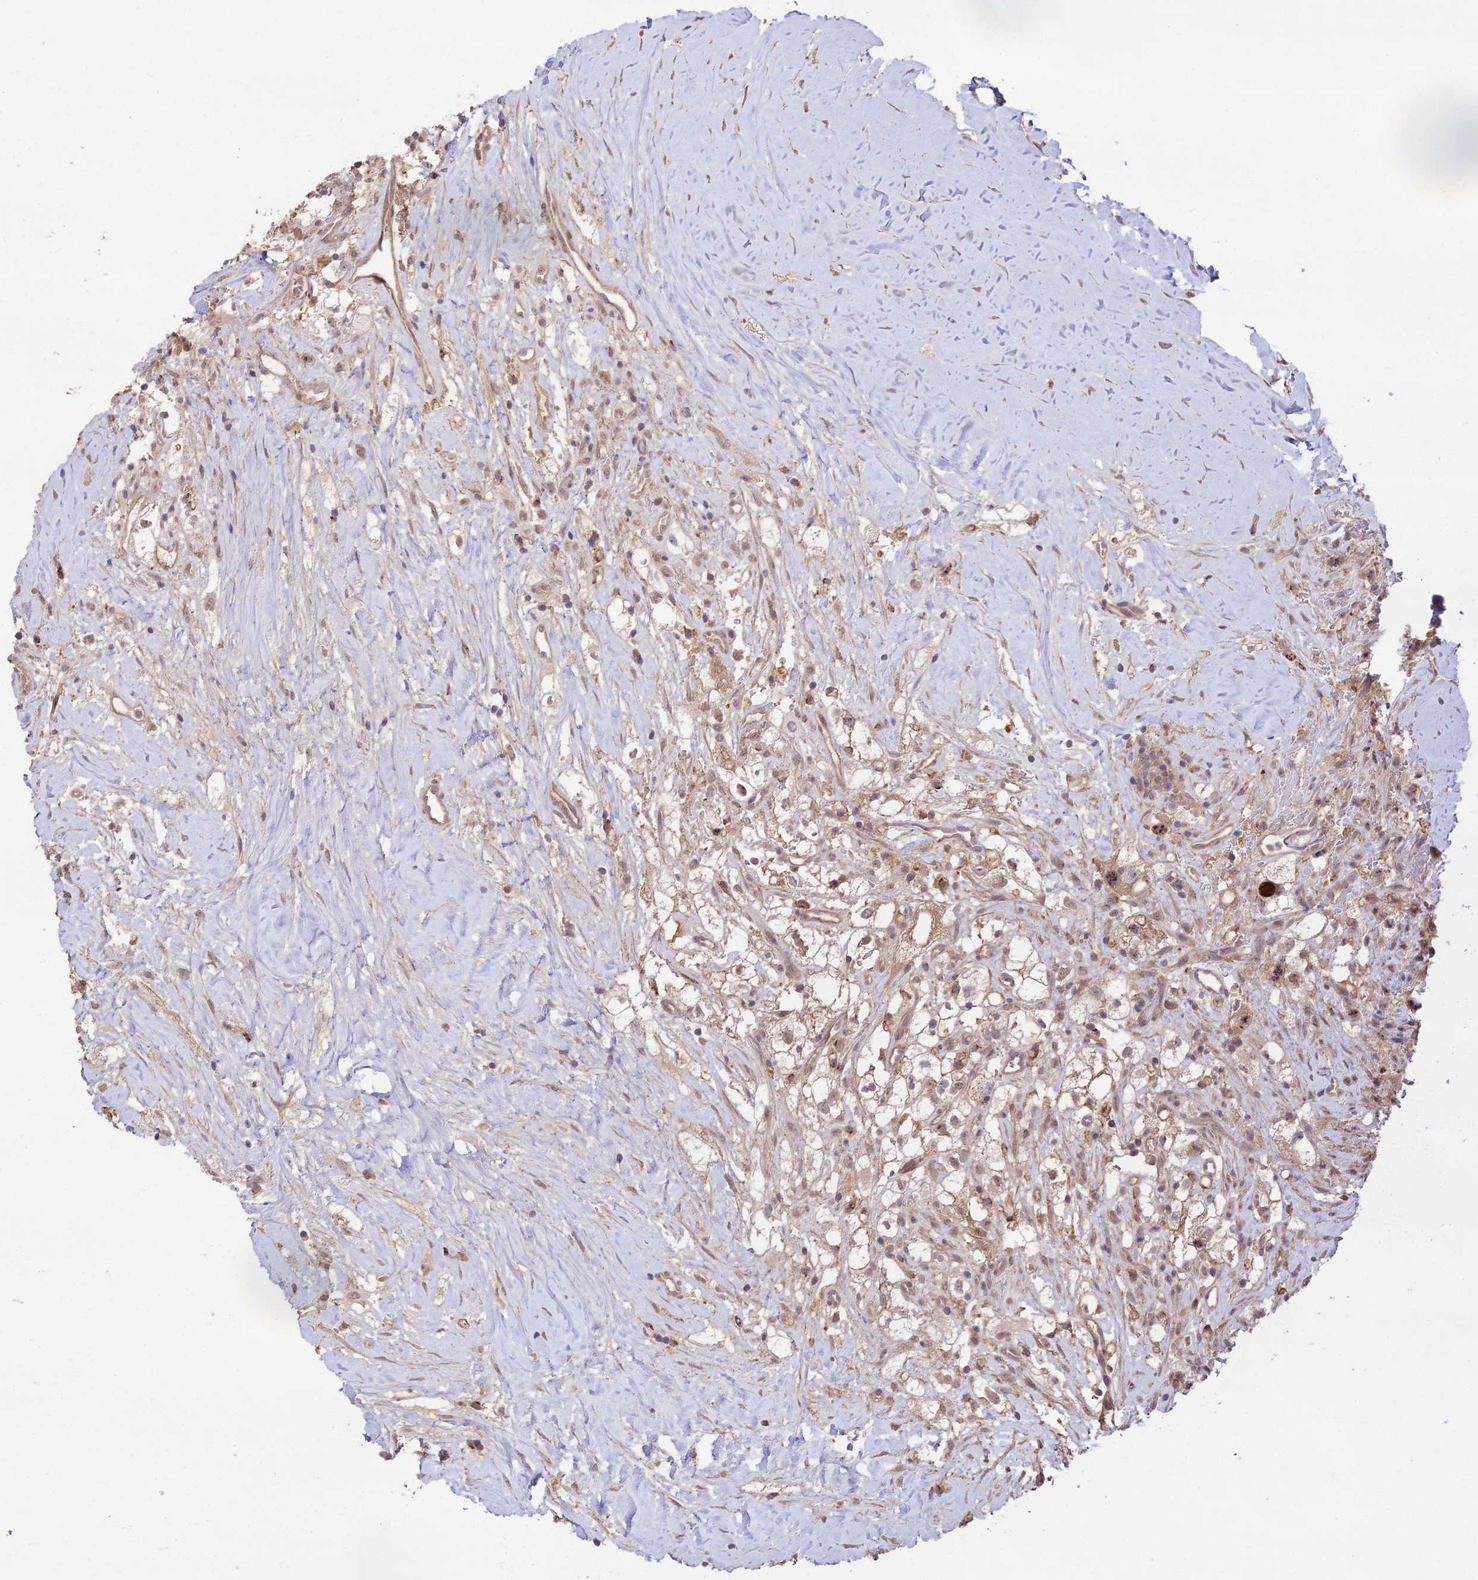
{"staining": {"intensity": "weak", "quantity": "25%-75%", "location": "nuclear"}, "tissue": "renal cancer", "cell_type": "Tumor cells", "image_type": "cancer", "snomed": [{"axis": "morphology", "description": "Adenocarcinoma, NOS"}, {"axis": "topography", "description": "Kidney"}], "caption": "Immunohistochemistry image of neoplastic tissue: human adenocarcinoma (renal) stained using IHC demonstrates low levels of weak protein expression localized specifically in the nuclear of tumor cells, appearing as a nuclear brown color.", "gene": "CLCF1", "patient": {"sex": "male", "age": 59}}